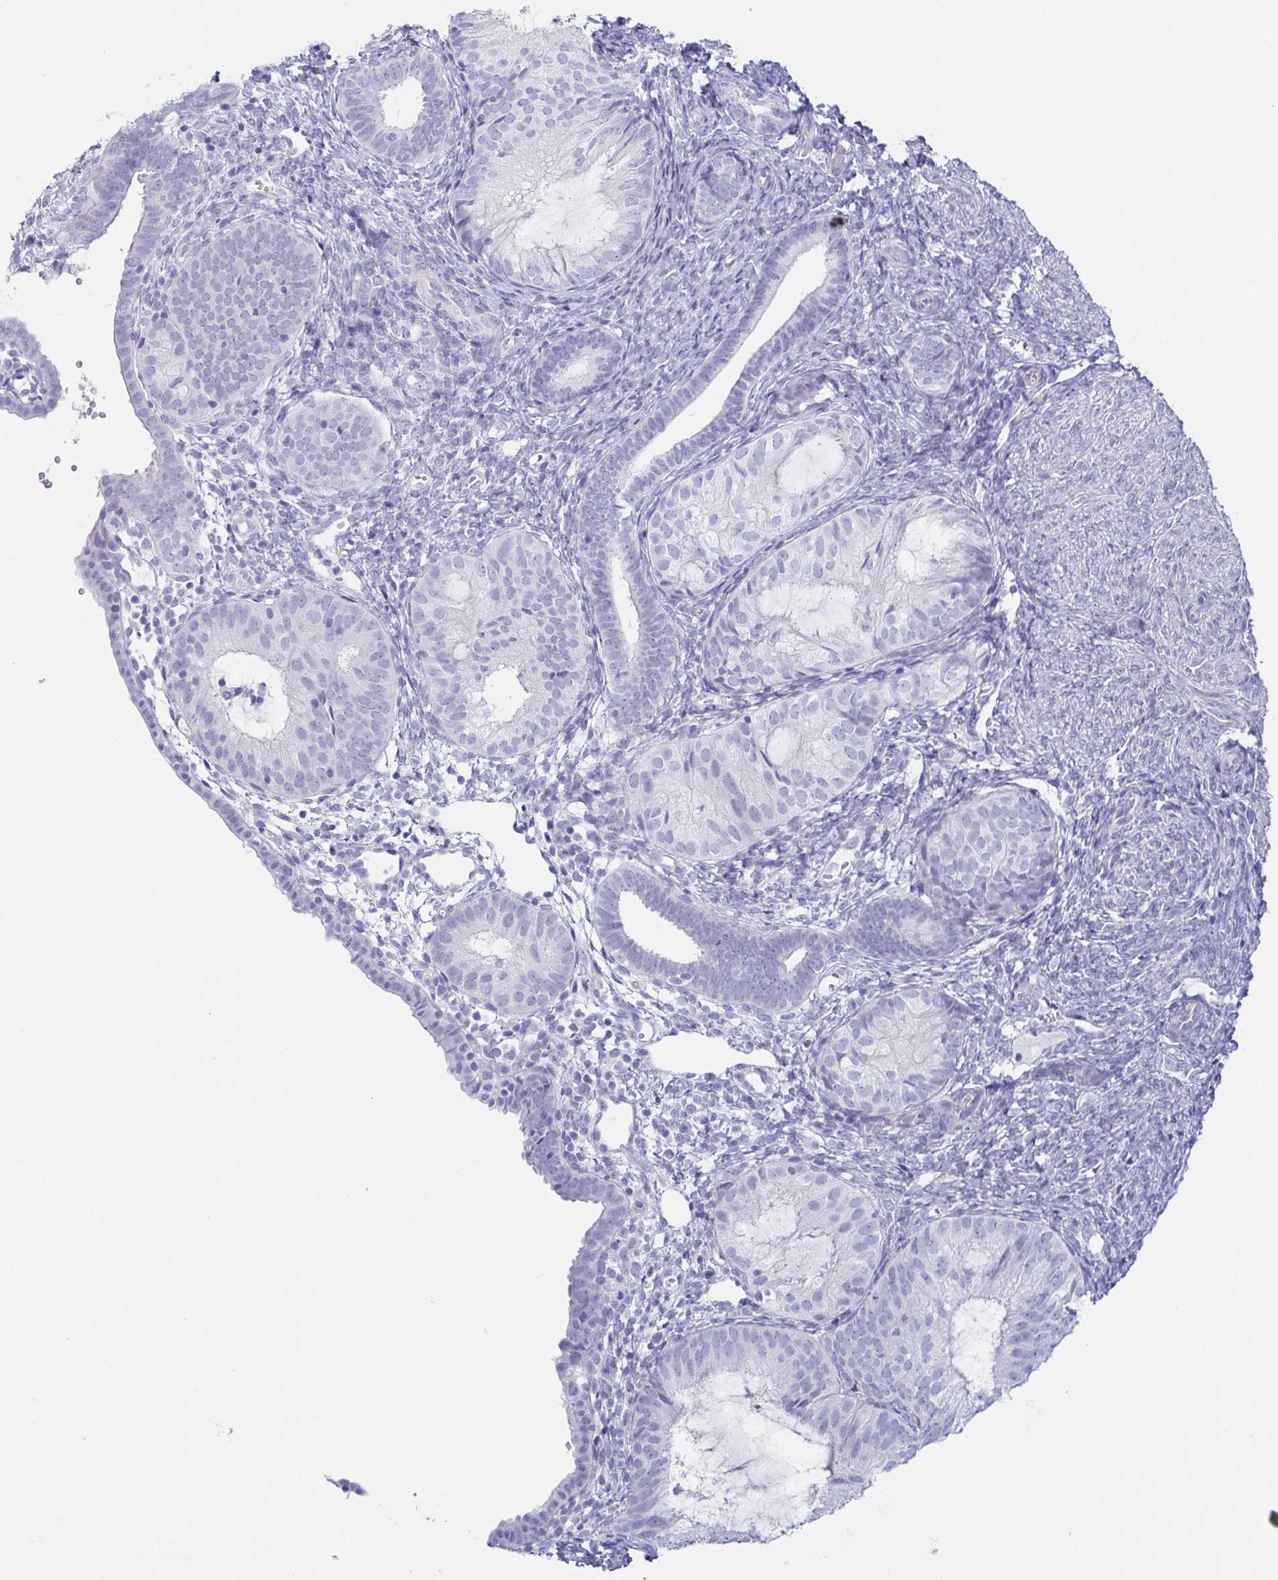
{"staining": {"intensity": "negative", "quantity": "none", "location": "none"}, "tissue": "endometrial cancer", "cell_type": "Tumor cells", "image_type": "cancer", "snomed": [{"axis": "morphology", "description": "Normal tissue, NOS"}, {"axis": "morphology", "description": "Adenocarcinoma, NOS"}, {"axis": "topography", "description": "Smooth muscle"}, {"axis": "topography", "description": "Endometrium"}, {"axis": "topography", "description": "Myometrium, NOS"}], "caption": "A histopathology image of human endometrial cancer is negative for staining in tumor cells. (DAB (3,3'-diaminobenzidine) IHC visualized using brightfield microscopy, high magnification).", "gene": "PRR4", "patient": {"sex": "female", "age": 81}}